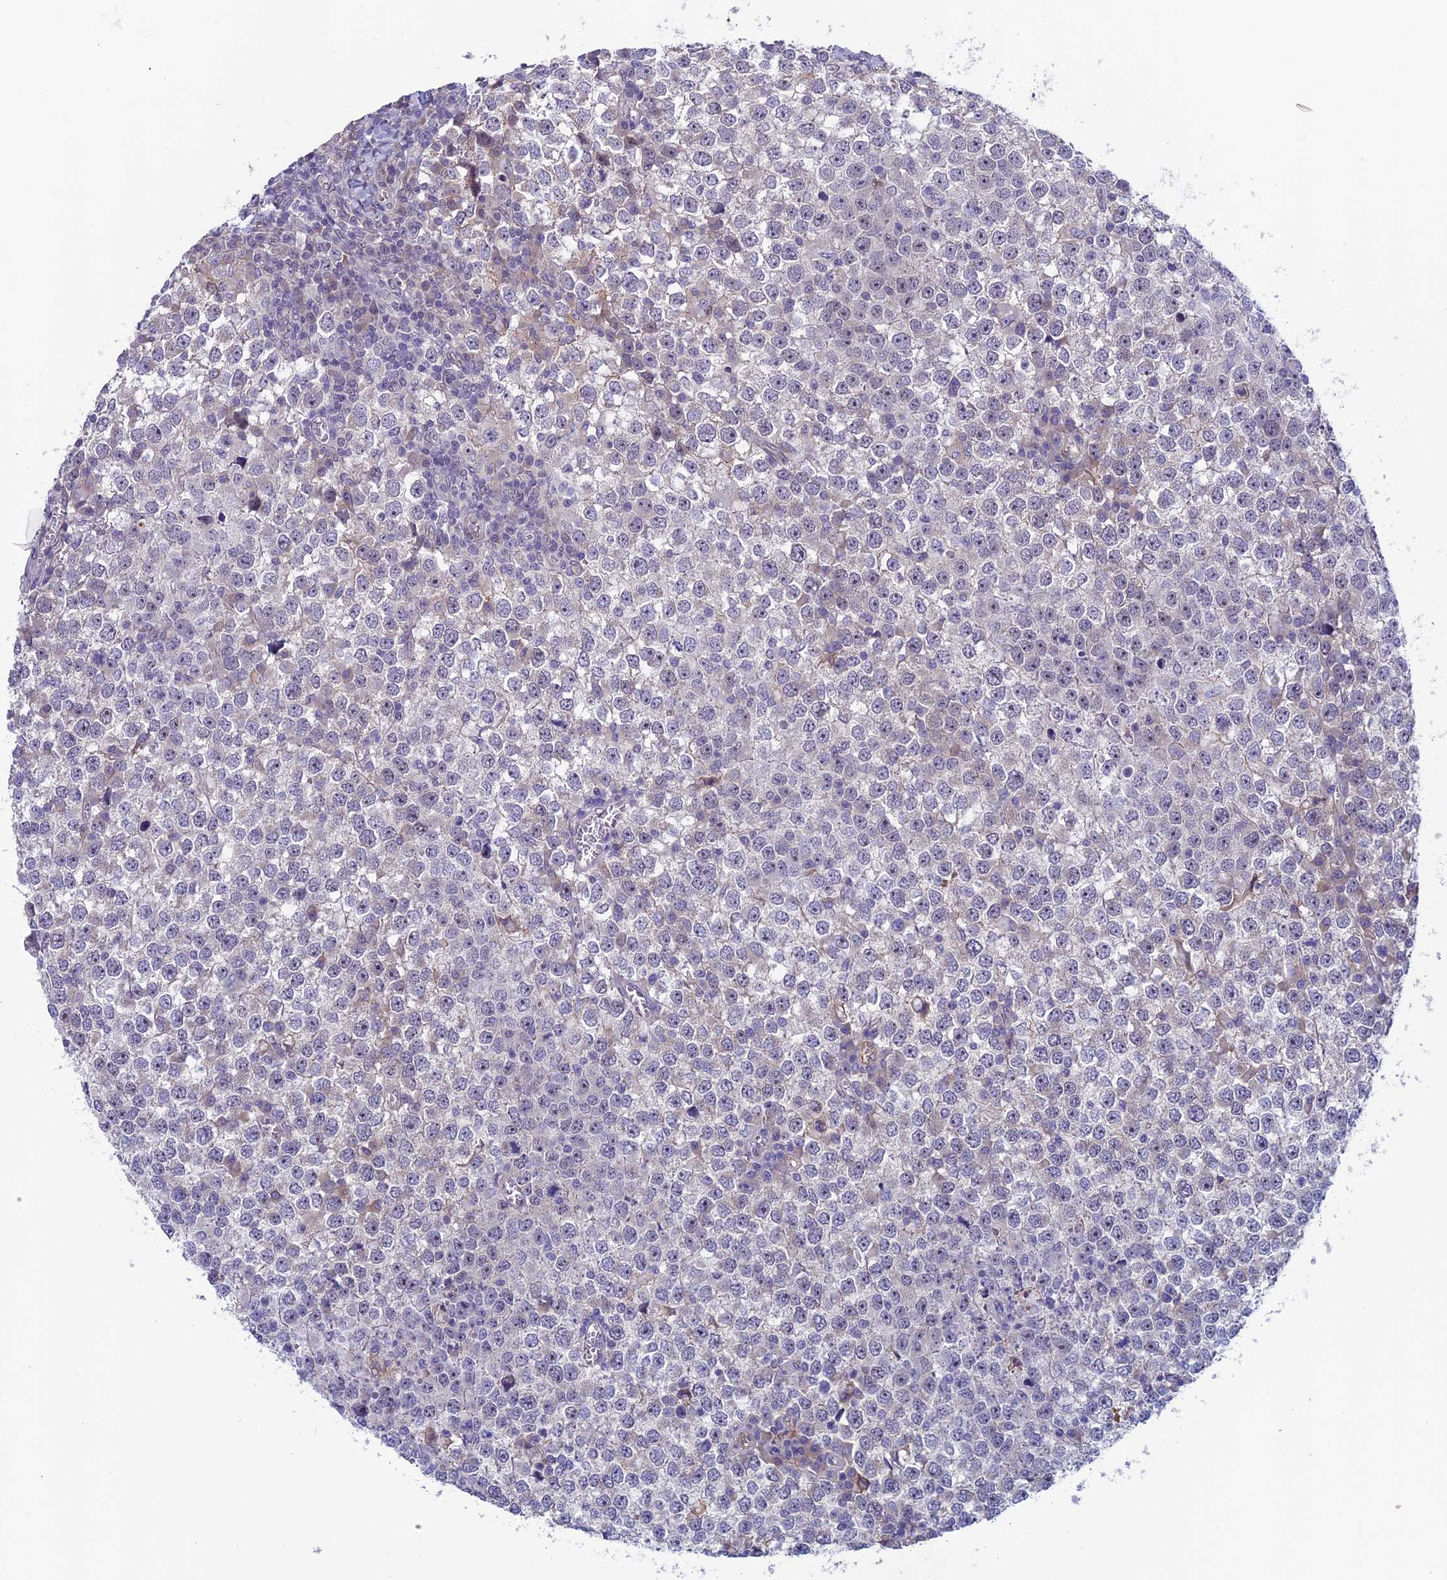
{"staining": {"intensity": "negative", "quantity": "none", "location": "none"}, "tissue": "testis cancer", "cell_type": "Tumor cells", "image_type": "cancer", "snomed": [{"axis": "morphology", "description": "Seminoma, NOS"}, {"axis": "topography", "description": "Testis"}], "caption": "The histopathology image displays no significant expression in tumor cells of testis cancer. (DAB IHC visualized using brightfield microscopy, high magnification).", "gene": "FKBPL", "patient": {"sex": "male", "age": 65}}